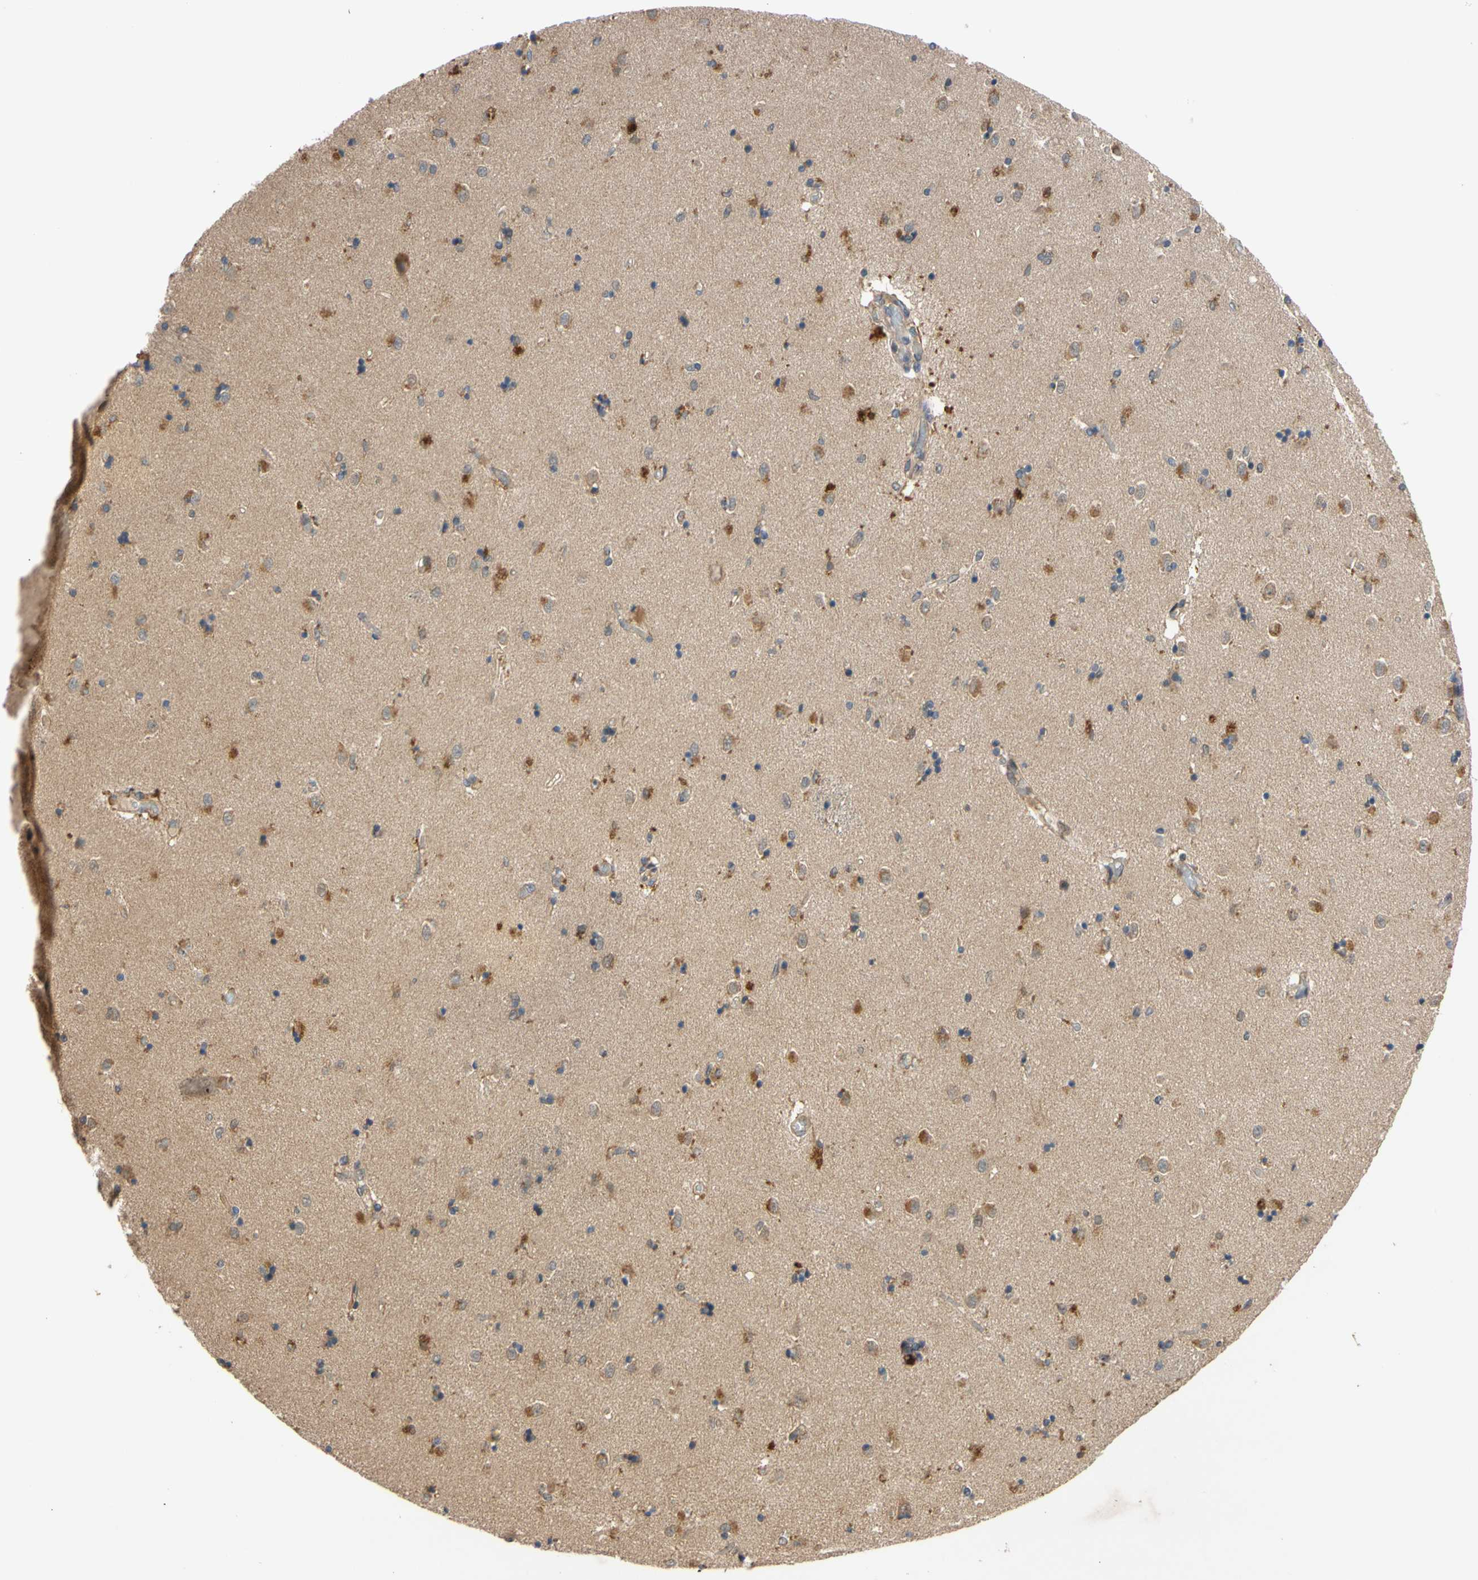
{"staining": {"intensity": "moderate", "quantity": "<25%", "location": "cytoplasmic/membranous,nuclear"}, "tissue": "caudate", "cell_type": "Glial cells", "image_type": "normal", "snomed": [{"axis": "morphology", "description": "Normal tissue, NOS"}, {"axis": "topography", "description": "Lateral ventricle wall"}], "caption": "A high-resolution image shows IHC staining of benign caudate, which displays moderate cytoplasmic/membranous,nuclear positivity in approximately <25% of glial cells.", "gene": "MBTPS2", "patient": {"sex": "female", "age": 54}}